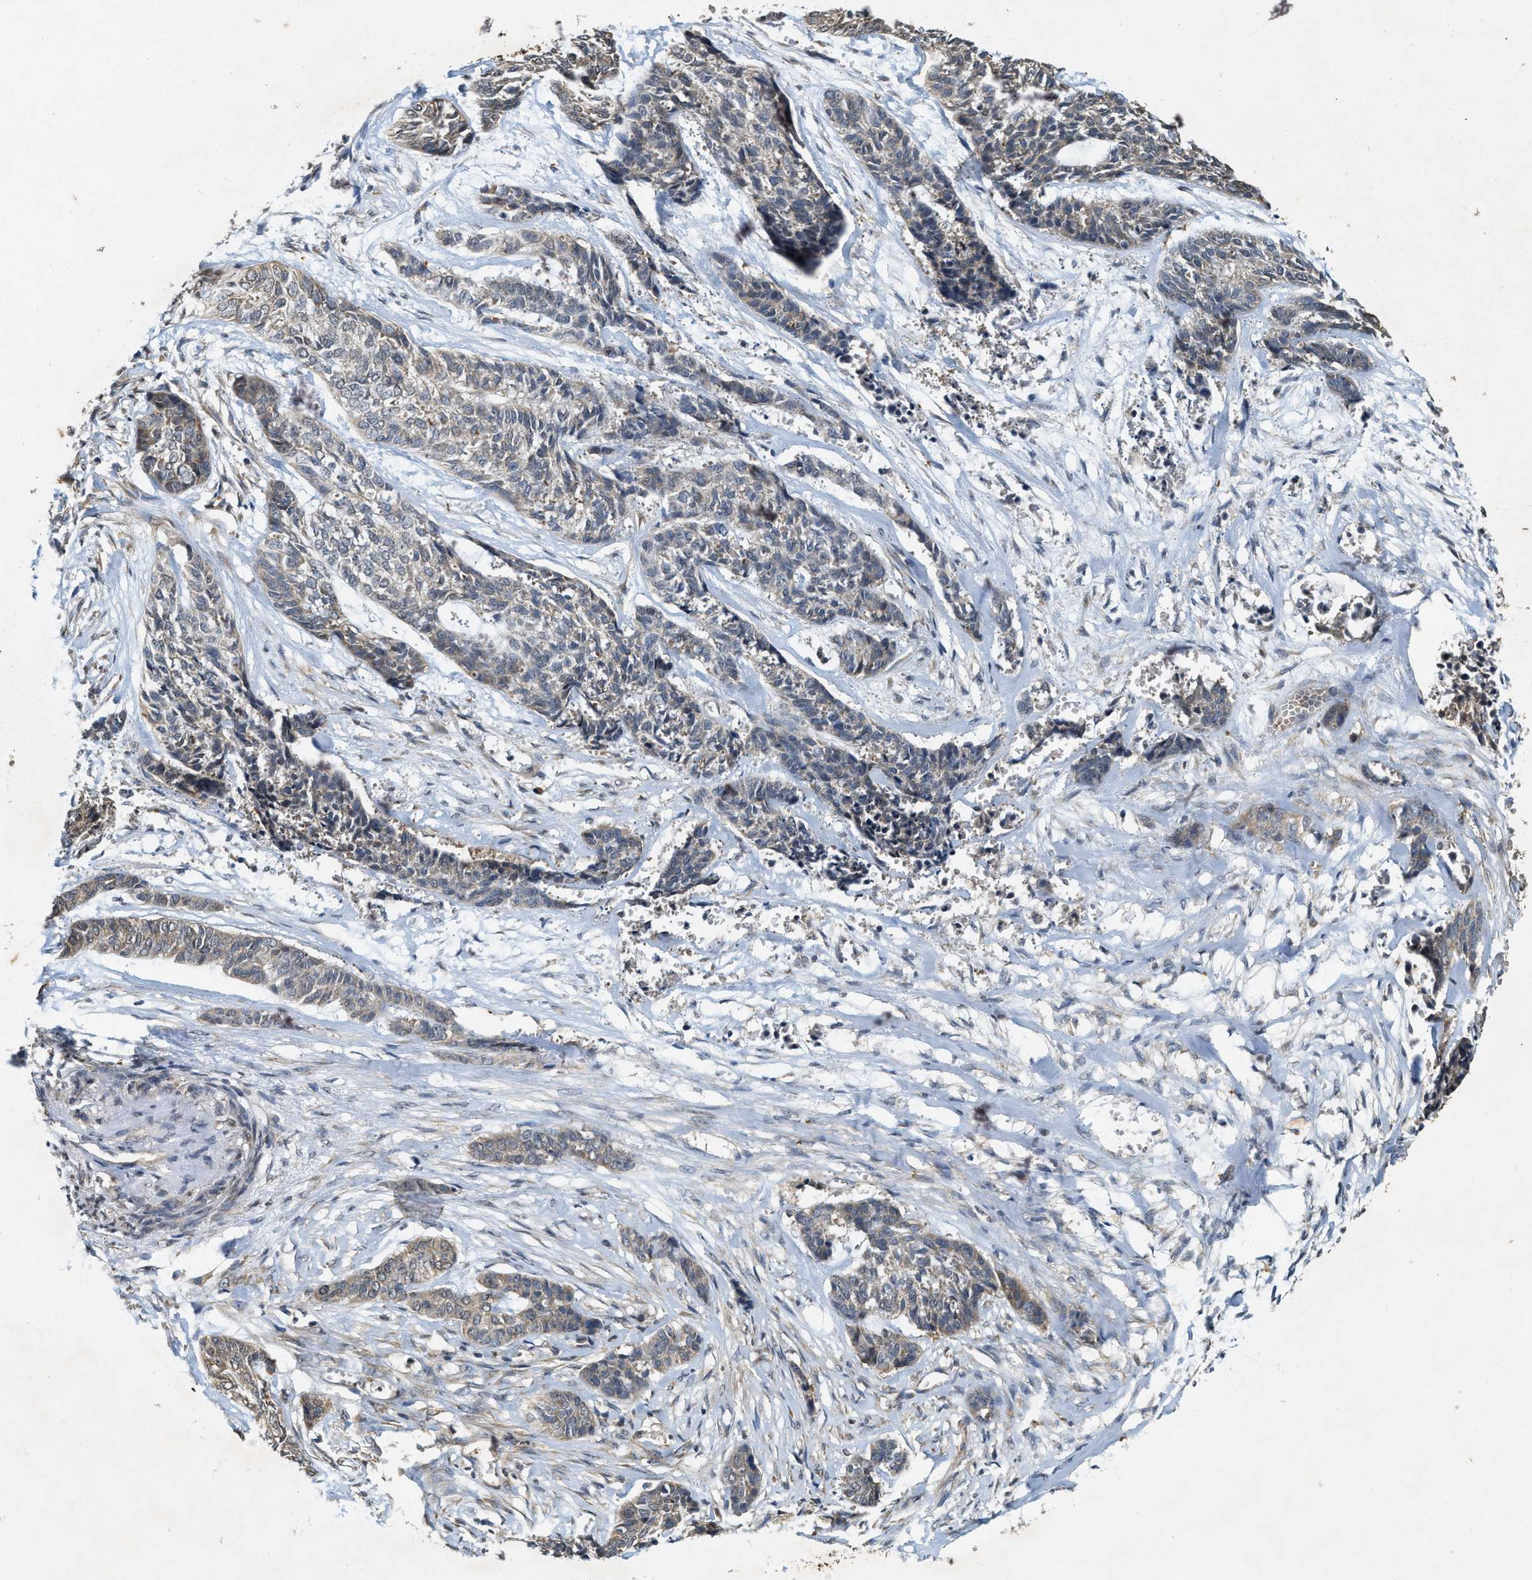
{"staining": {"intensity": "weak", "quantity": "25%-75%", "location": "cytoplasmic/membranous"}, "tissue": "skin cancer", "cell_type": "Tumor cells", "image_type": "cancer", "snomed": [{"axis": "morphology", "description": "Basal cell carcinoma"}, {"axis": "topography", "description": "Skin"}], "caption": "A photomicrograph of human skin basal cell carcinoma stained for a protein shows weak cytoplasmic/membranous brown staining in tumor cells.", "gene": "KIF21A", "patient": {"sex": "female", "age": 64}}